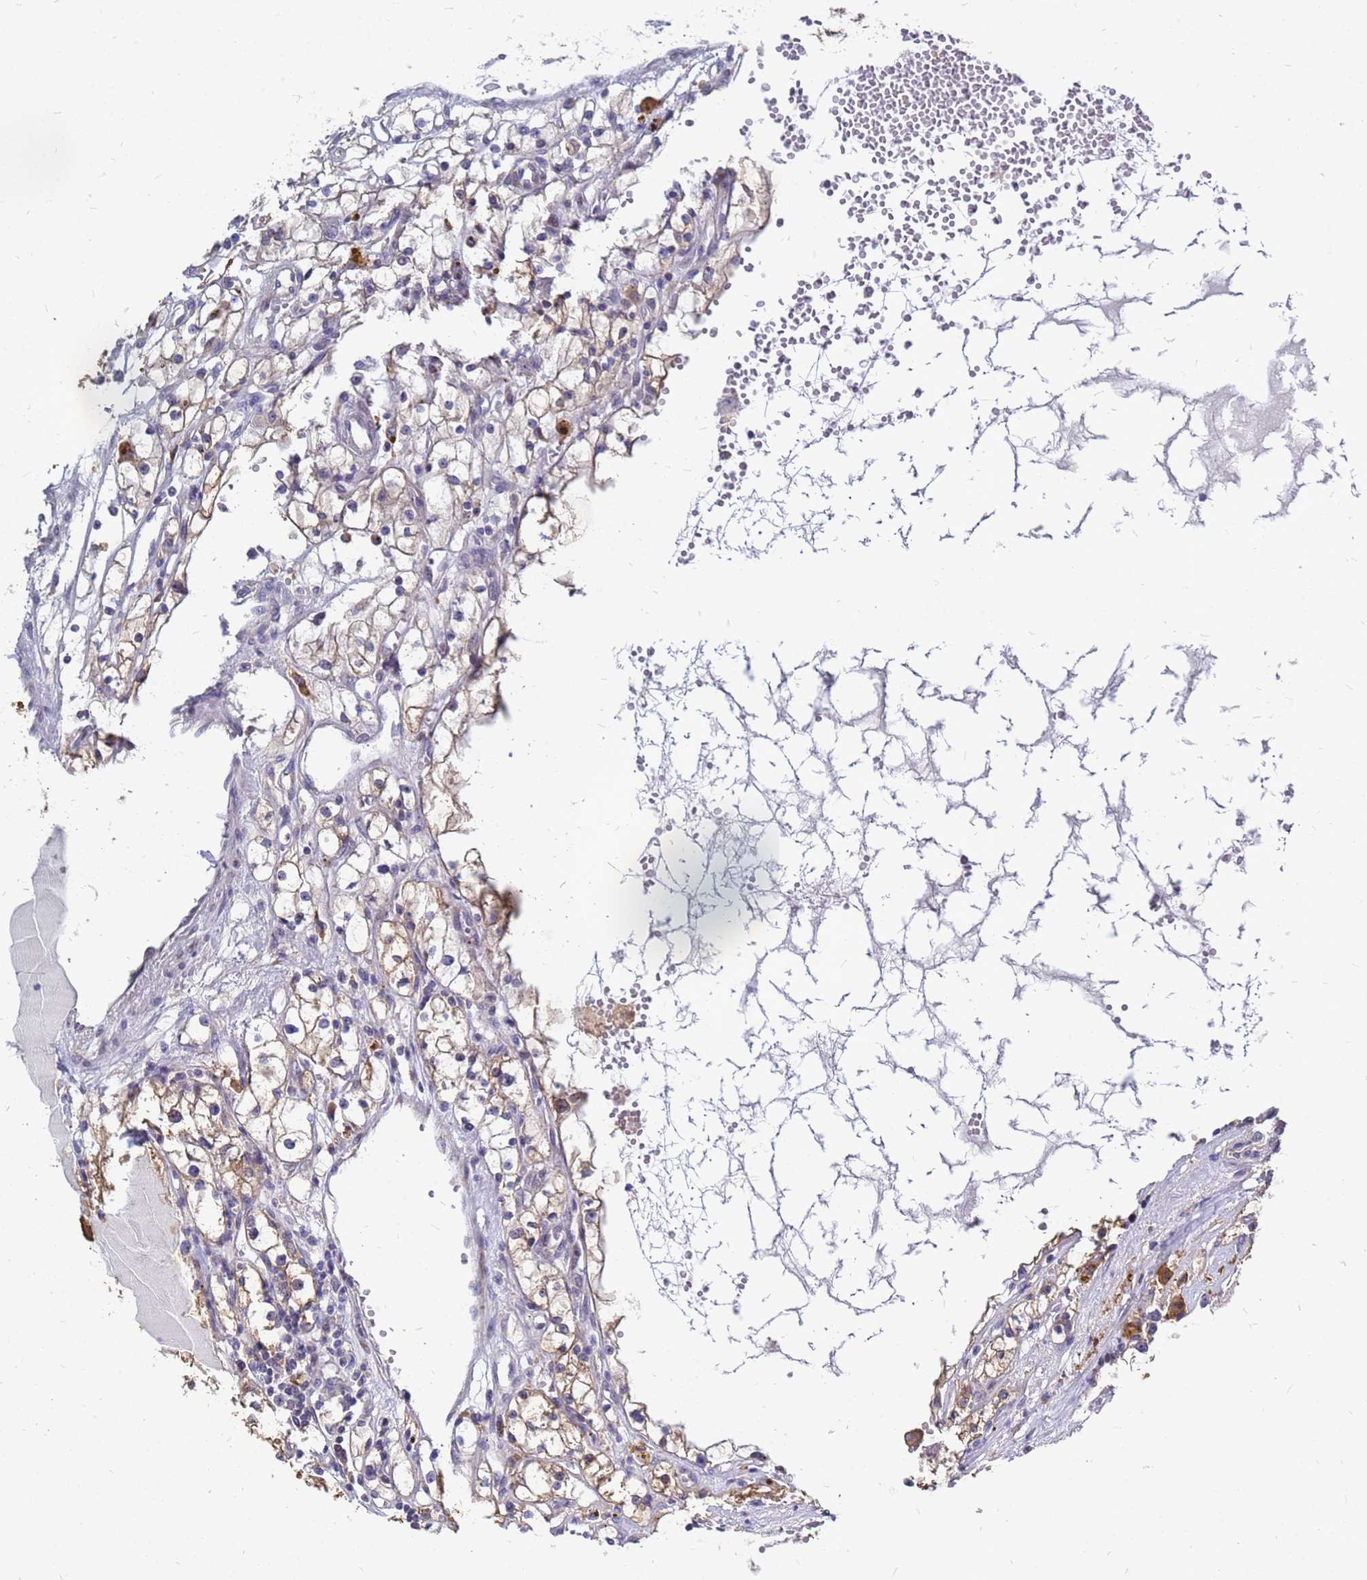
{"staining": {"intensity": "weak", "quantity": "<25%", "location": "cytoplasmic/membranous"}, "tissue": "renal cancer", "cell_type": "Tumor cells", "image_type": "cancer", "snomed": [{"axis": "morphology", "description": "Adenocarcinoma, NOS"}, {"axis": "topography", "description": "Kidney"}], "caption": "Immunohistochemistry histopathology image of neoplastic tissue: human adenocarcinoma (renal) stained with DAB (3,3'-diaminobenzidine) displays no significant protein expression in tumor cells.", "gene": "MOB2", "patient": {"sex": "male", "age": 56}}